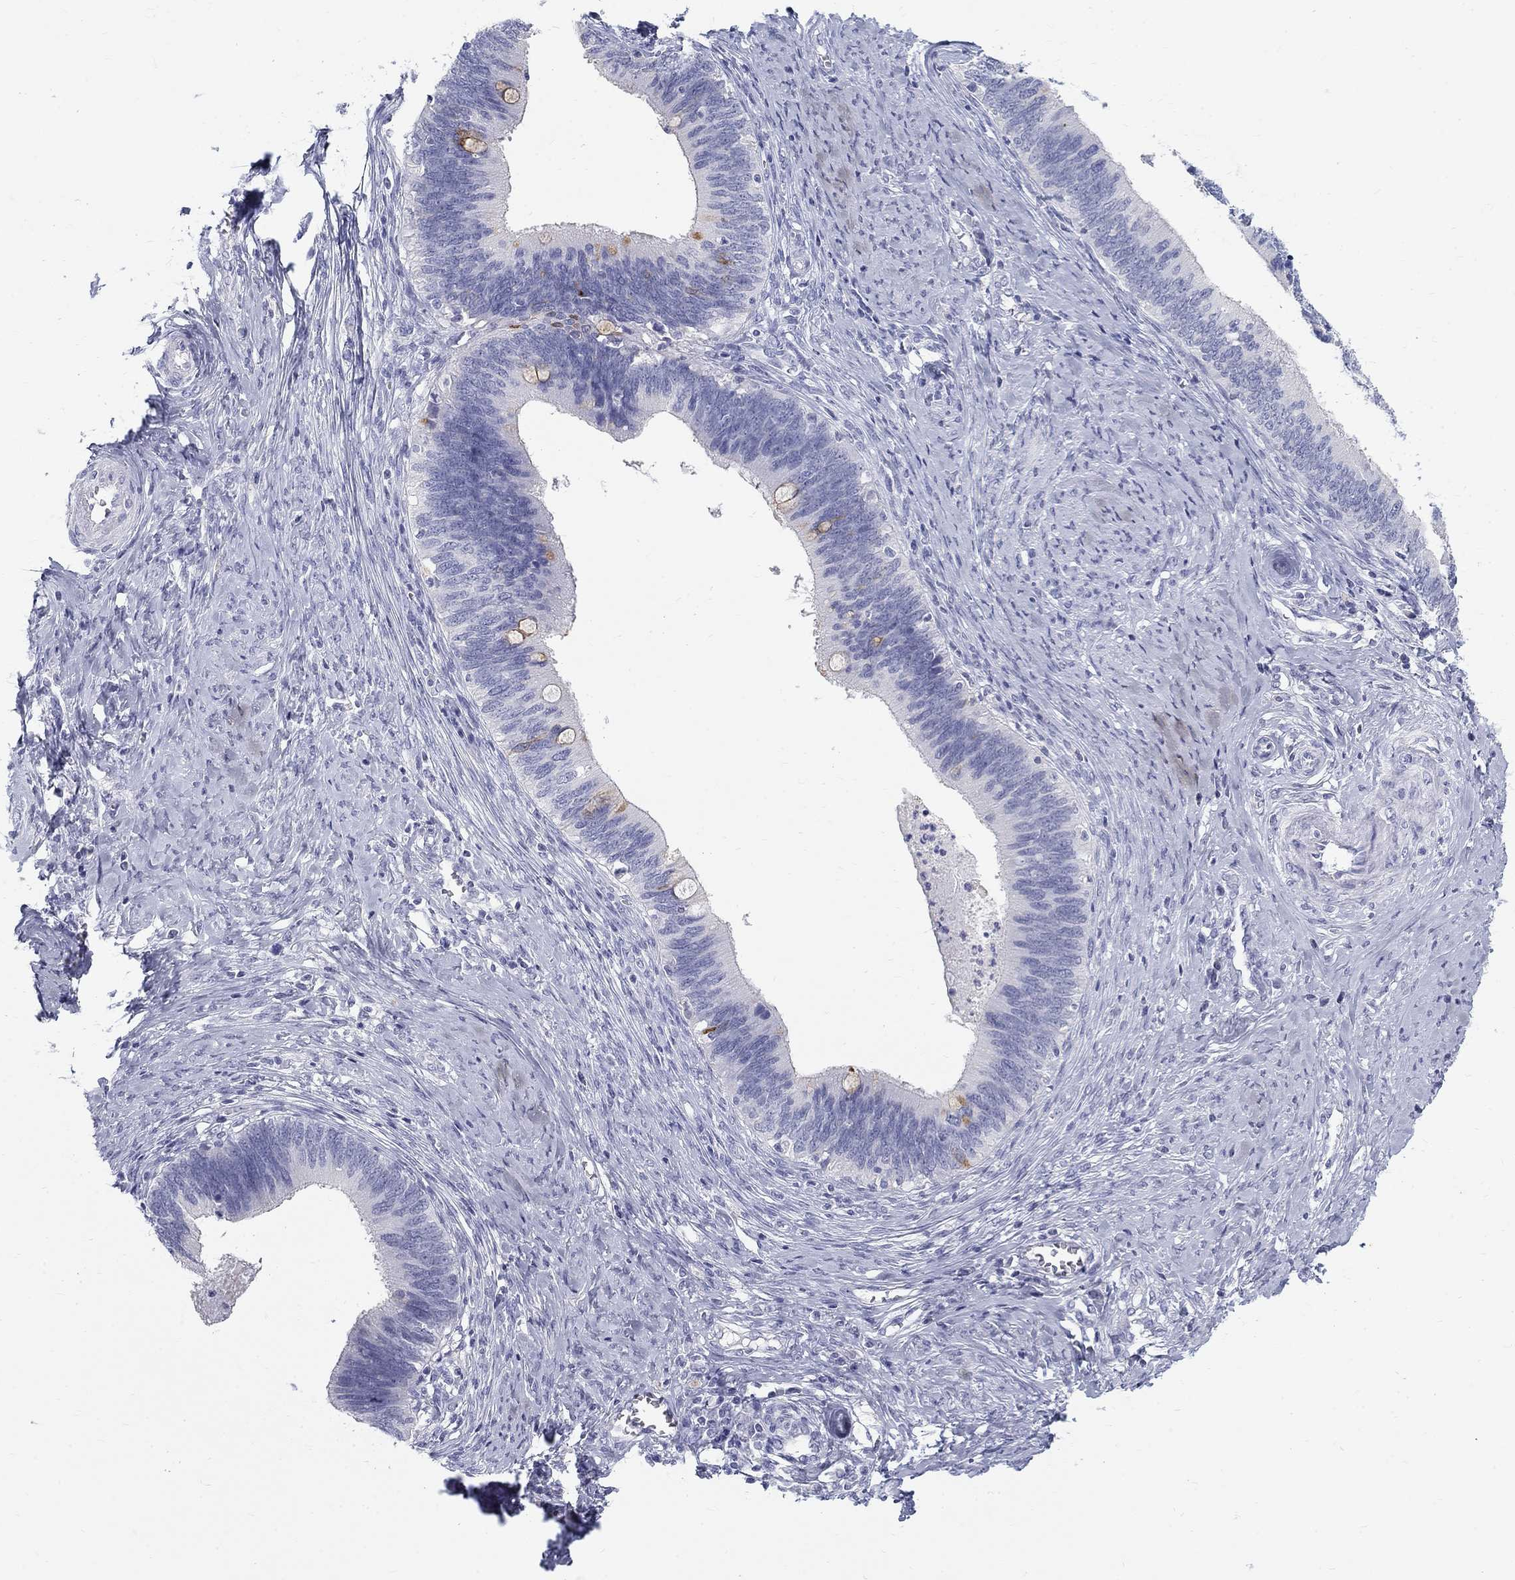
{"staining": {"intensity": "negative", "quantity": "none", "location": "none"}, "tissue": "cervical cancer", "cell_type": "Tumor cells", "image_type": "cancer", "snomed": [{"axis": "morphology", "description": "Adenocarcinoma, NOS"}, {"axis": "topography", "description": "Cervix"}], "caption": "Photomicrograph shows no protein expression in tumor cells of cervical adenocarcinoma tissue.", "gene": "MAGEB6", "patient": {"sex": "female", "age": 42}}